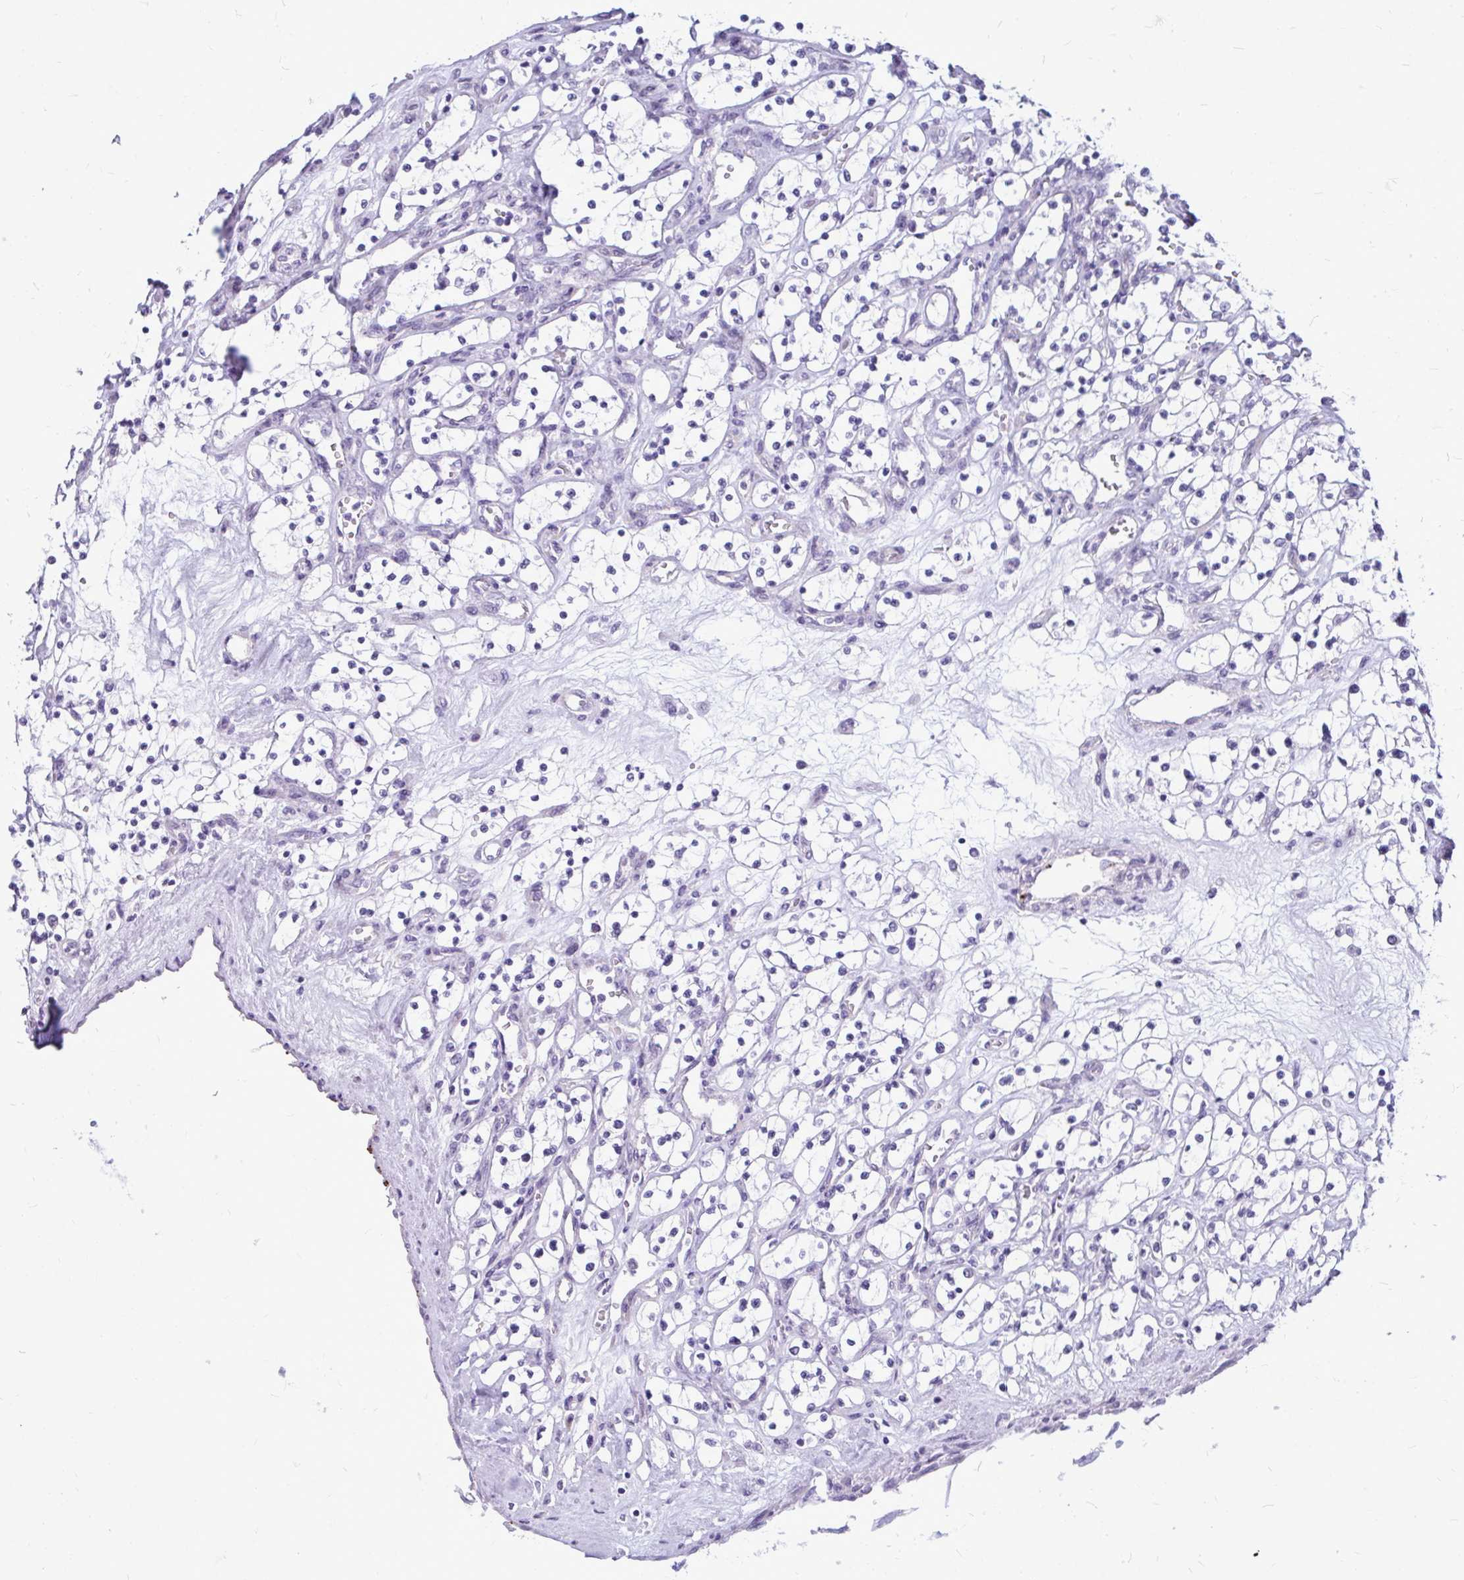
{"staining": {"intensity": "negative", "quantity": "none", "location": "none"}, "tissue": "renal cancer", "cell_type": "Tumor cells", "image_type": "cancer", "snomed": [{"axis": "morphology", "description": "Adenocarcinoma, NOS"}, {"axis": "topography", "description": "Kidney"}], "caption": "There is no significant staining in tumor cells of renal cancer. (DAB immunohistochemistry (IHC), high magnification).", "gene": "ZSCAN25", "patient": {"sex": "female", "age": 69}}